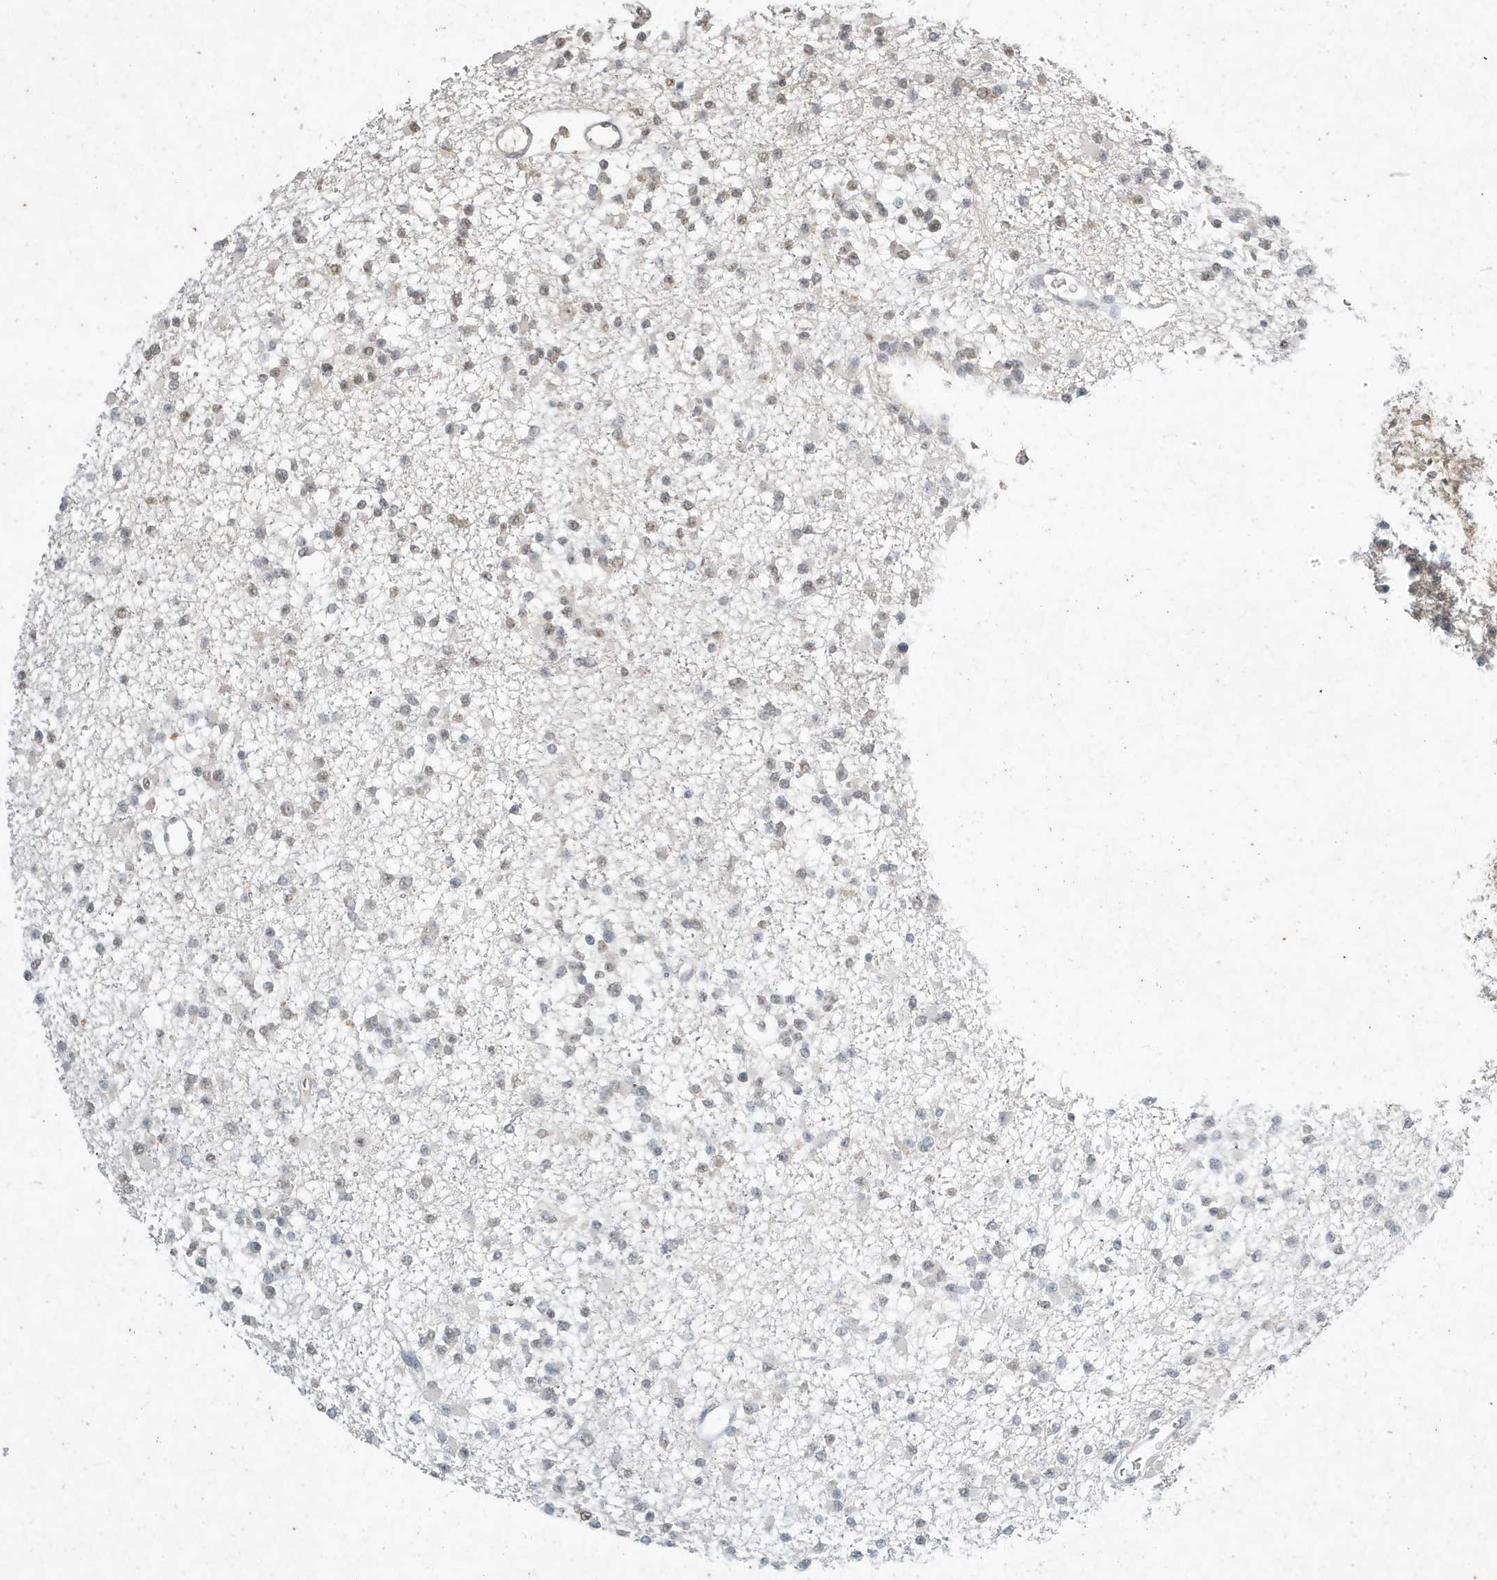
{"staining": {"intensity": "weak", "quantity": "<25%", "location": "nuclear"}, "tissue": "glioma", "cell_type": "Tumor cells", "image_type": "cancer", "snomed": [{"axis": "morphology", "description": "Glioma, malignant, Low grade"}, {"axis": "topography", "description": "Brain"}], "caption": "This is a image of immunohistochemistry (IHC) staining of malignant low-grade glioma, which shows no staining in tumor cells.", "gene": "DEFA1", "patient": {"sex": "female", "age": 22}}